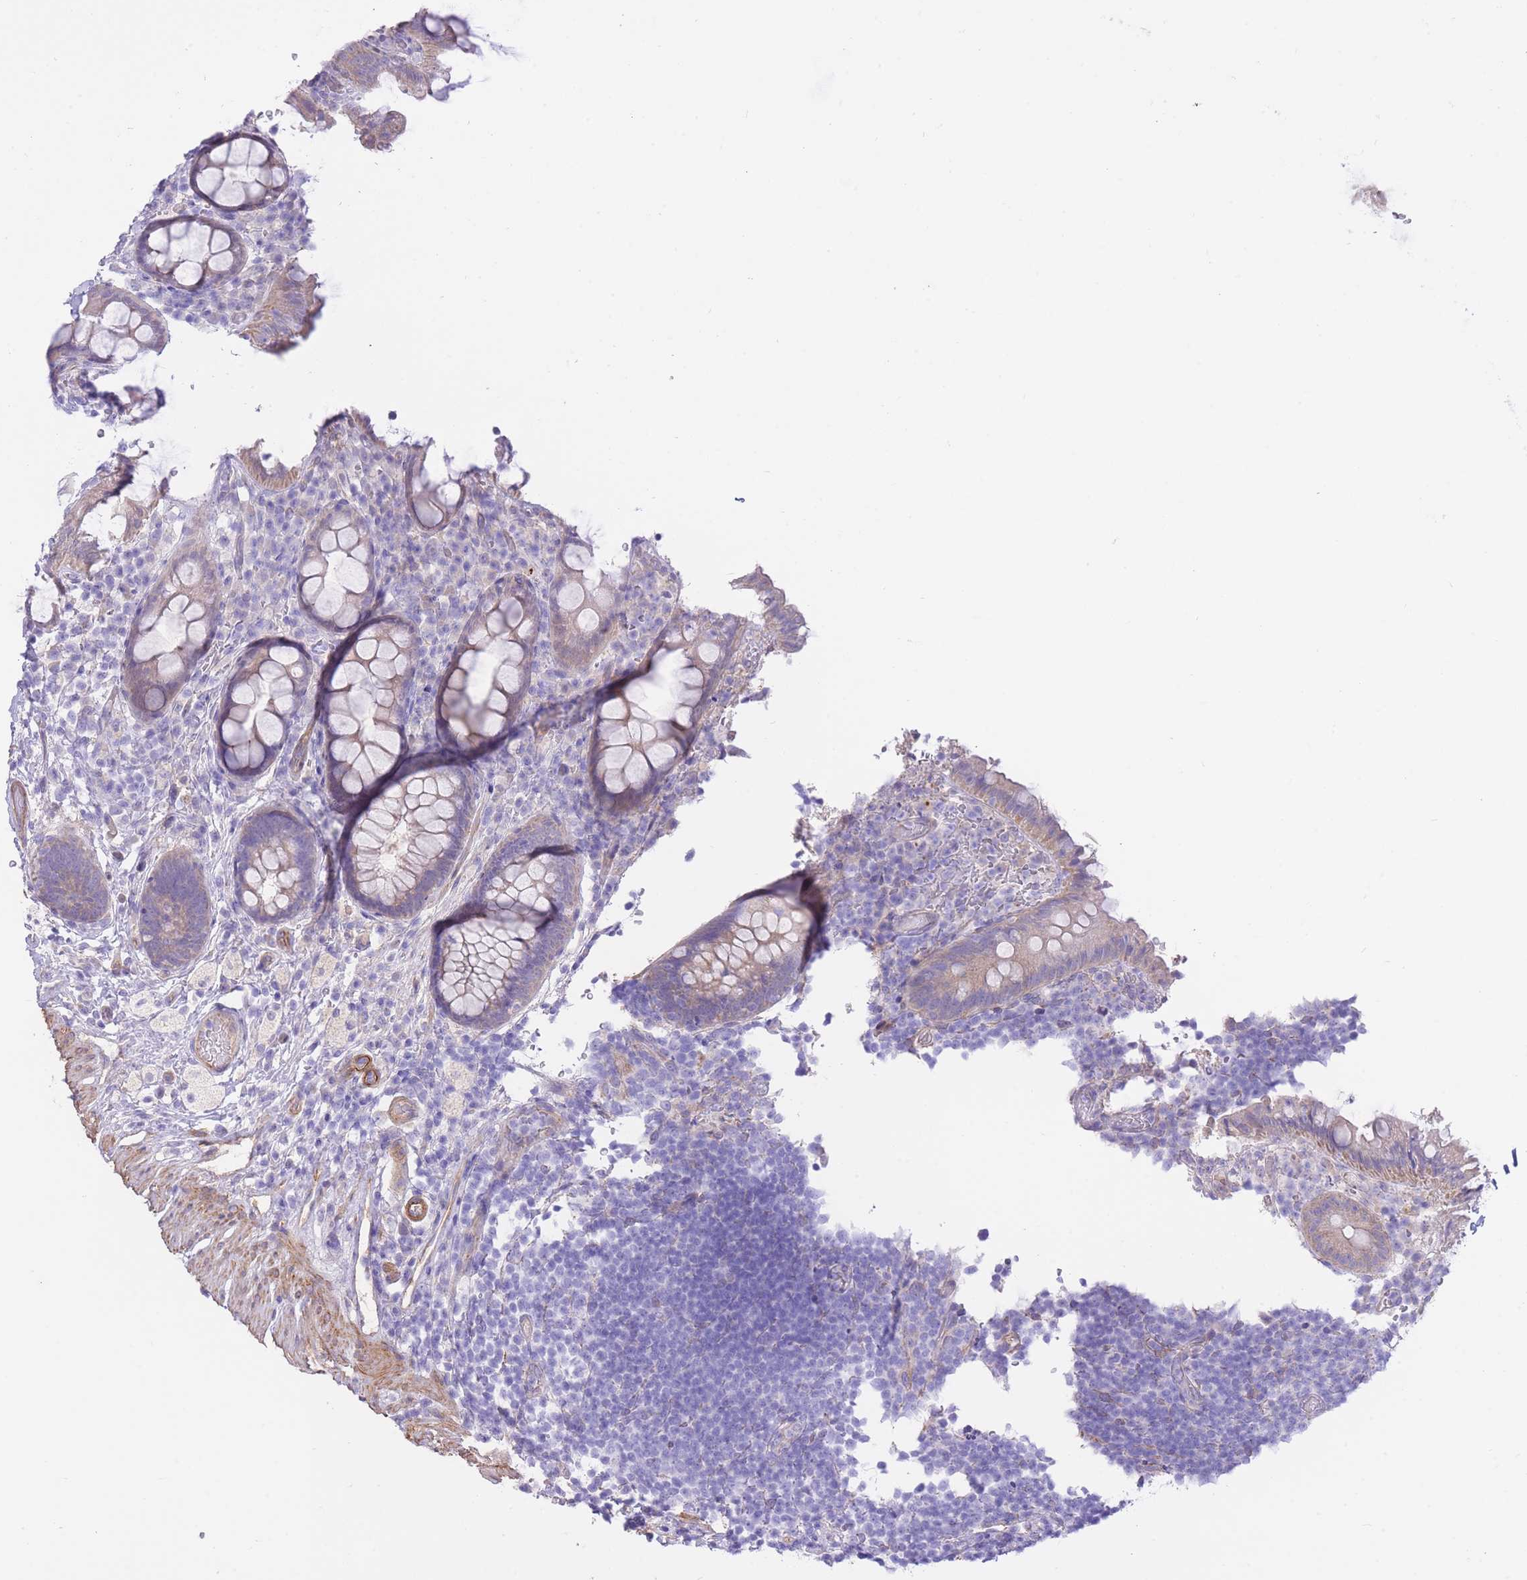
{"staining": {"intensity": "weak", "quantity": "25%-75%", "location": "cytoplasmic/membranous"}, "tissue": "rectum", "cell_type": "Glandular cells", "image_type": "normal", "snomed": [{"axis": "morphology", "description": "Normal tissue, NOS"}, {"axis": "topography", "description": "Rectum"}, {"axis": "topography", "description": "Peripheral nerve tissue"}], "caption": "Rectum stained for a protein (brown) reveals weak cytoplasmic/membranous positive expression in about 25%-75% of glandular cells.", "gene": "PGM1", "patient": {"sex": "female", "age": 69}}